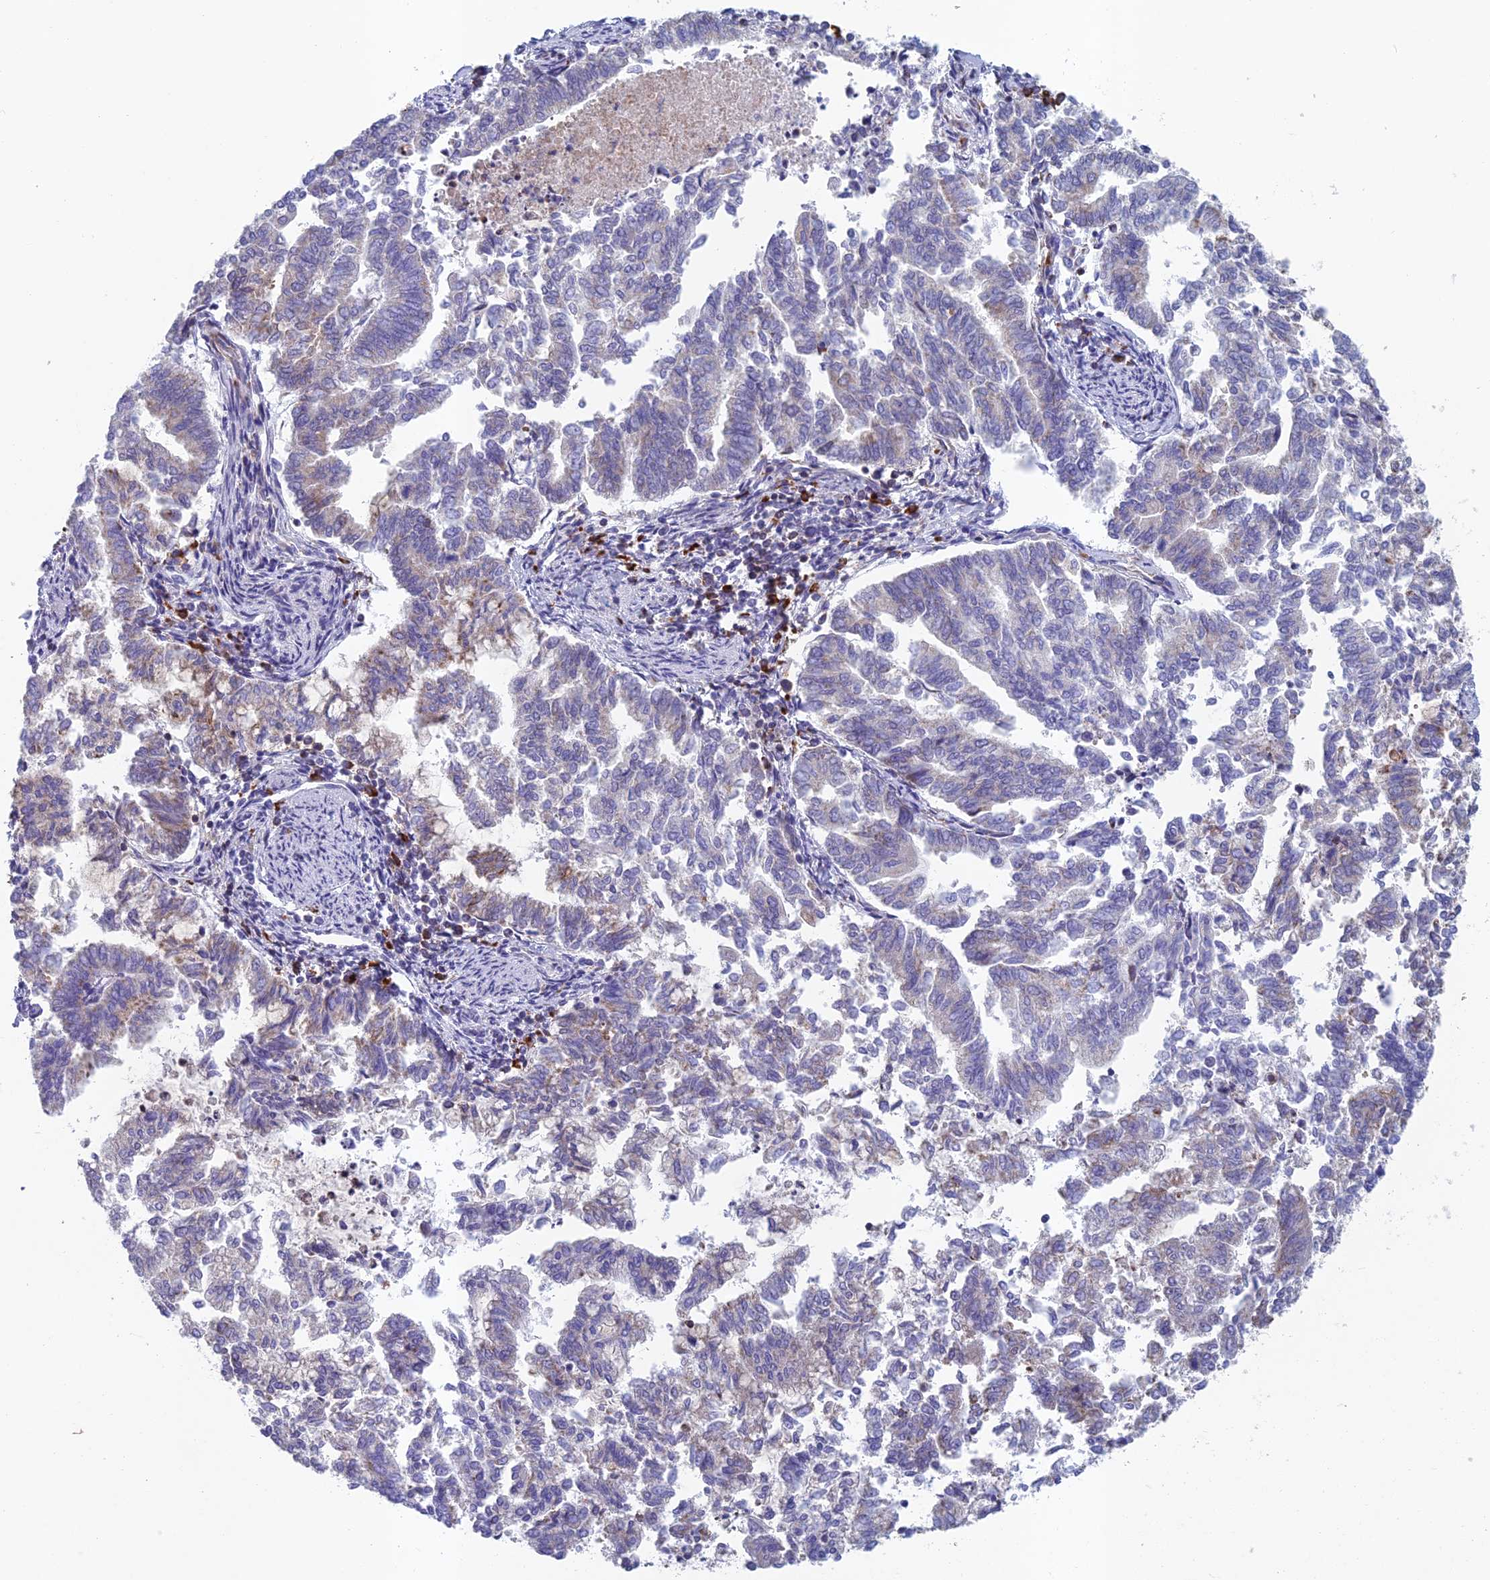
{"staining": {"intensity": "weak", "quantity": "<25%", "location": "cytoplasmic/membranous"}, "tissue": "endometrial cancer", "cell_type": "Tumor cells", "image_type": "cancer", "snomed": [{"axis": "morphology", "description": "Adenocarcinoma, NOS"}, {"axis": "topography", "description": "Endometrium"}], "caption": "This histopathology image is of adenocarcinoma (endometrial) stained with immunohistochemistry to label a protein in brown with the nuclei are counter-stained blue. There is no expression in tumor cells.", "gene": "ABI3BP", "patient": {"sex": "female", "age": 79}}